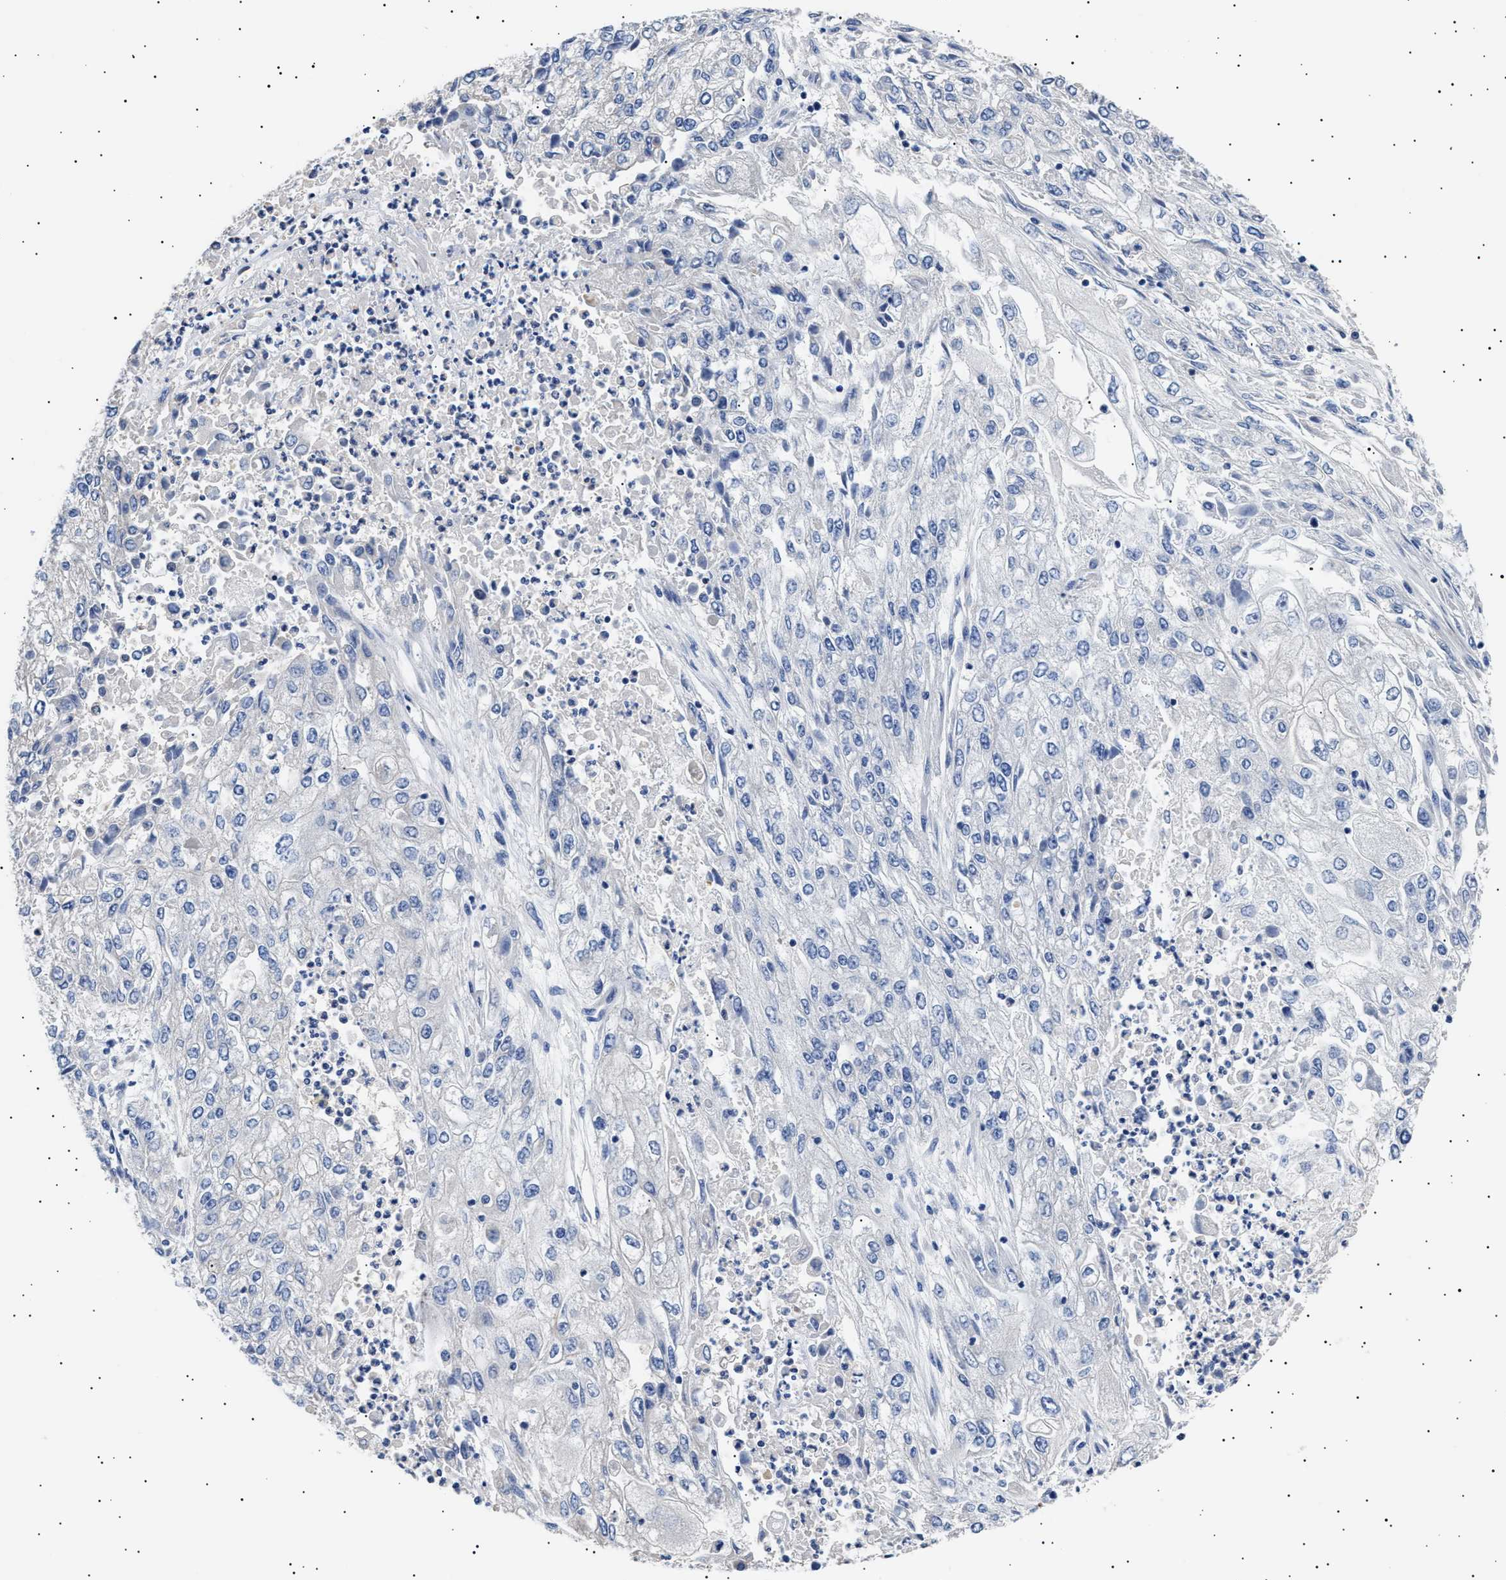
{"staining": {"intensity": "negative", "quantity": "none", "location": "none"}, "tissue": "endometrial cancer", "cell_type": "Tumor cells", "image_type": "cancer", "snomed": [{"axis": "morphology", "description": "Adenocarcinoma, NOS"}, {"axis": "topography", "description": "Endometrium"}], "caption": "Tumor cells show no significant protein positivity in endometrial adenocarcinoma. (Stains: DAB IHC with hematoxylin counter stain, Microscopy: brightfield microscopy at high magnification).", "gene": "HEMGN", "patient": {"sex": "female", "age": 49}}